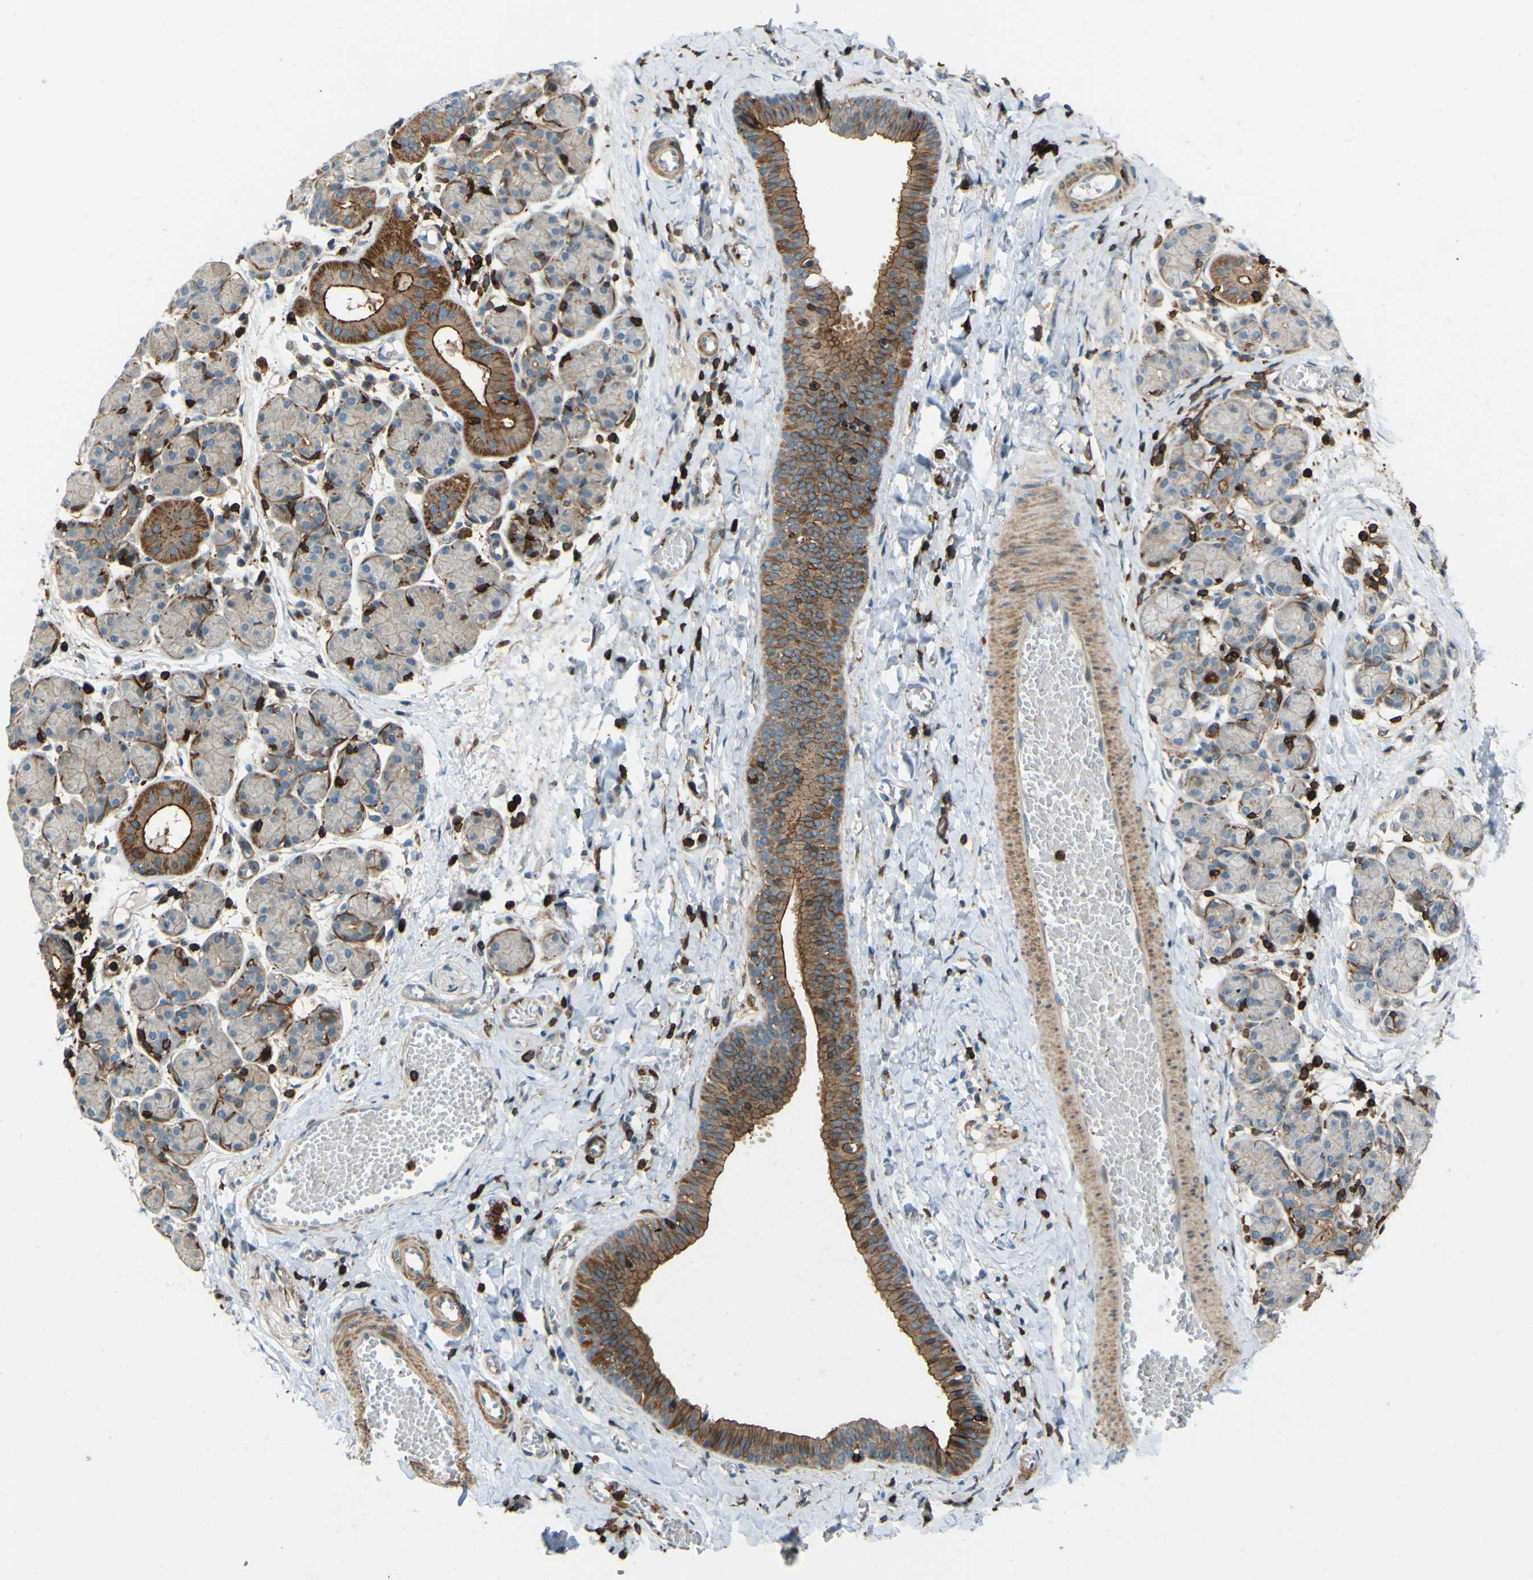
{"staining": {"intensity": "moderate", "quantity": "<25%", "location": "cytoplasmic/membranous"}, "tissue": "salivary gland", "cell_type": "Glandular cells", "image_type": "normal", "snomed": [{"axis": "morphology", "description": "Normal tissue, NOS"}, {"axis": "morphology", "description": "Inflammation, NOS"}, {"axis": "topography", "description": "Lymph node"}, {"axis": "topography", "description": "Salivary gland"}], "caption": "Salivary gland was stained to show a protein in brown. There is low levels of moderate cytoplasmic/membranous positivity in about <25% of glandular cells. Nuclei are stained in blue.", "gene": "PCDHB5", "patient": {"sex": "male", "age": 3}}